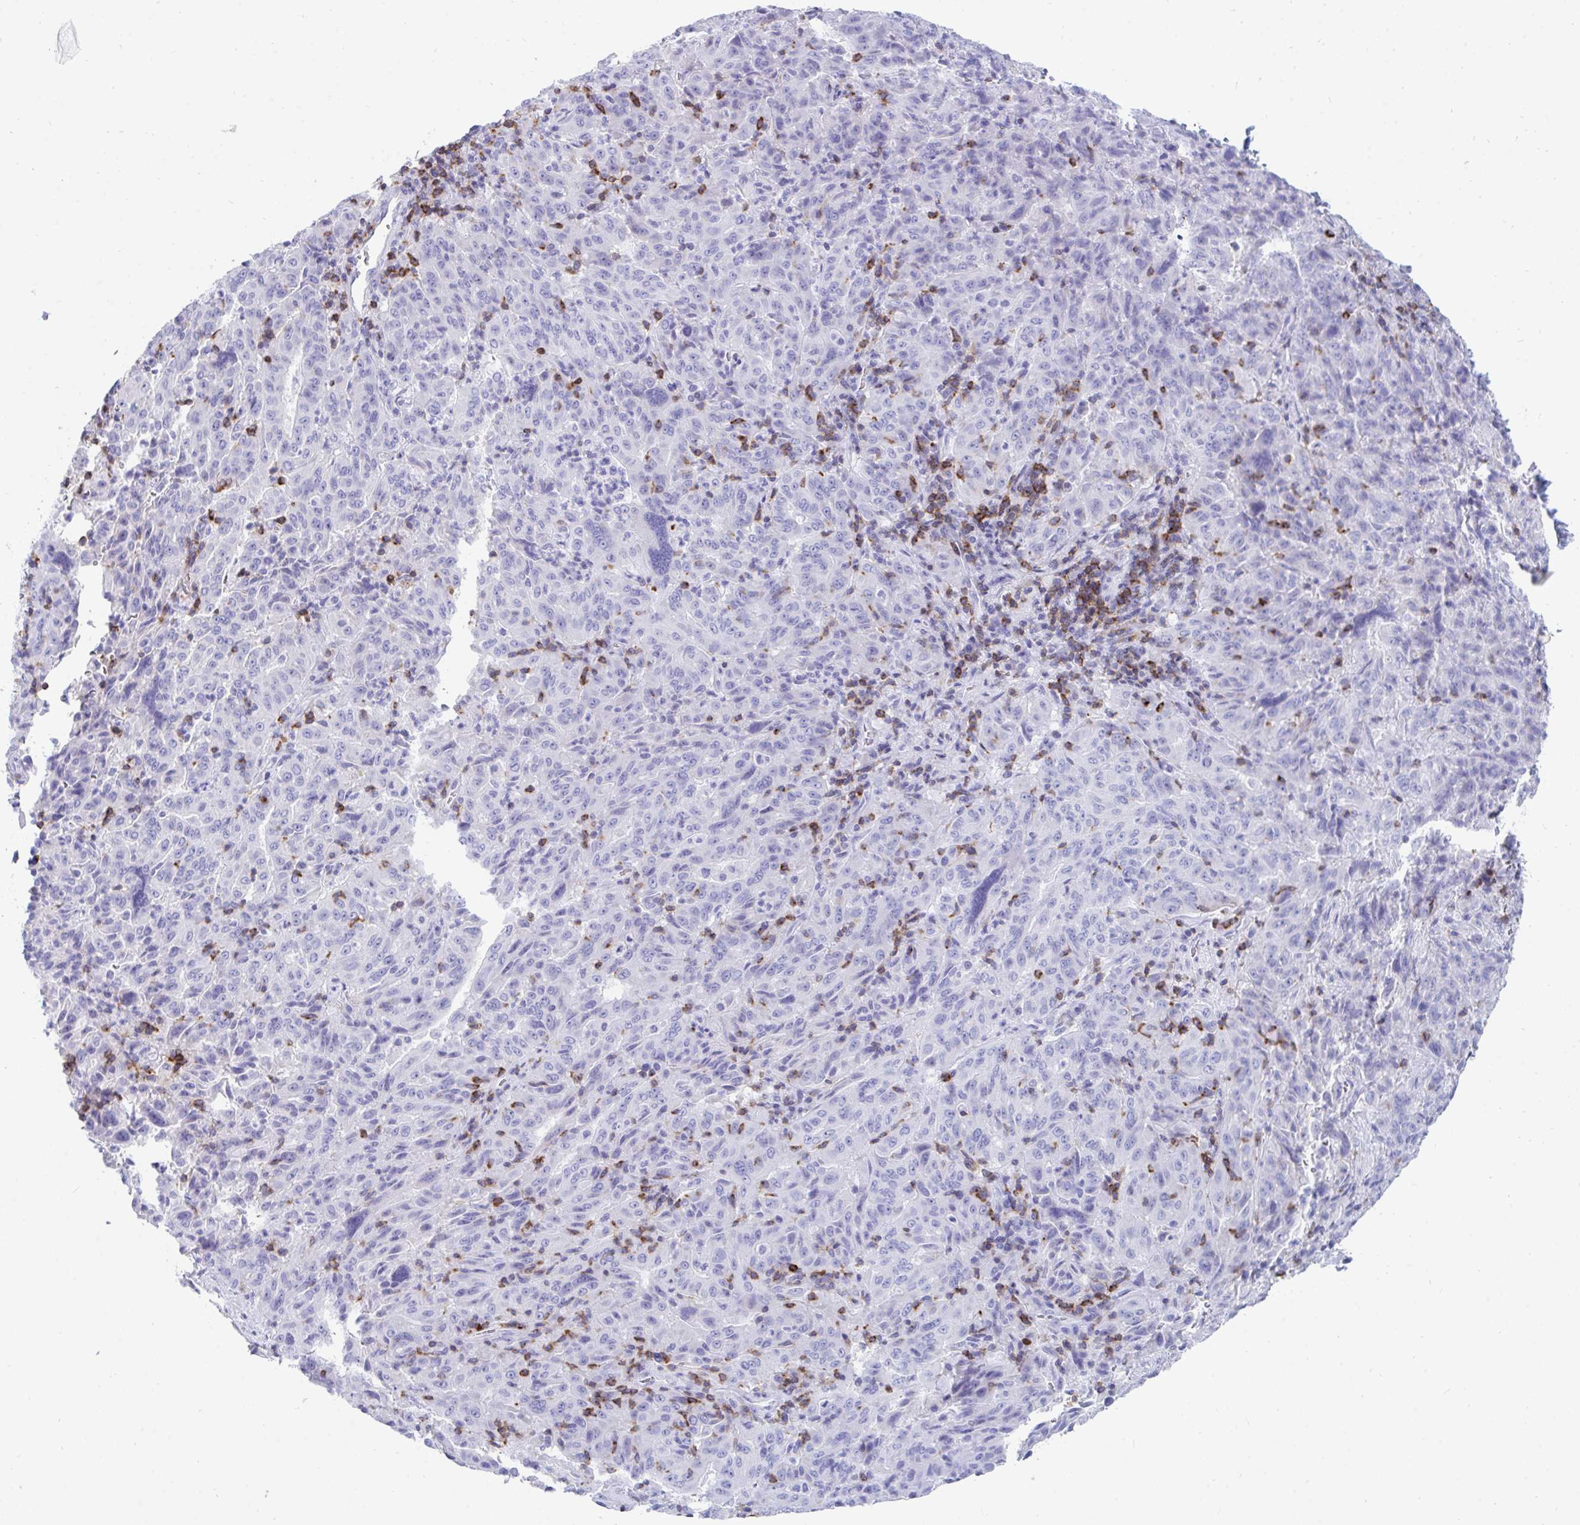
{"staining": {"intensity": "negative", "quantity": "none", "location": "none"}, "tissue": "pancreatic cancer", "cell_type": "Tumor cells", "image_type": "cancer", "snomed": [{"axis": "morphology", "description": "Adenocarcinoma, NOS"}, {"axis": "topography", "description": "Pancreas"}], "caption": "High power microscopy photomicrograph of an immunohistochemistry (IHC) micrograph of pancreatic cancer (adenocarcinoma), revealing no significant expression in tumor cells.", "gene": "CD7", "patient": {"sex": "male", "age": 63}}